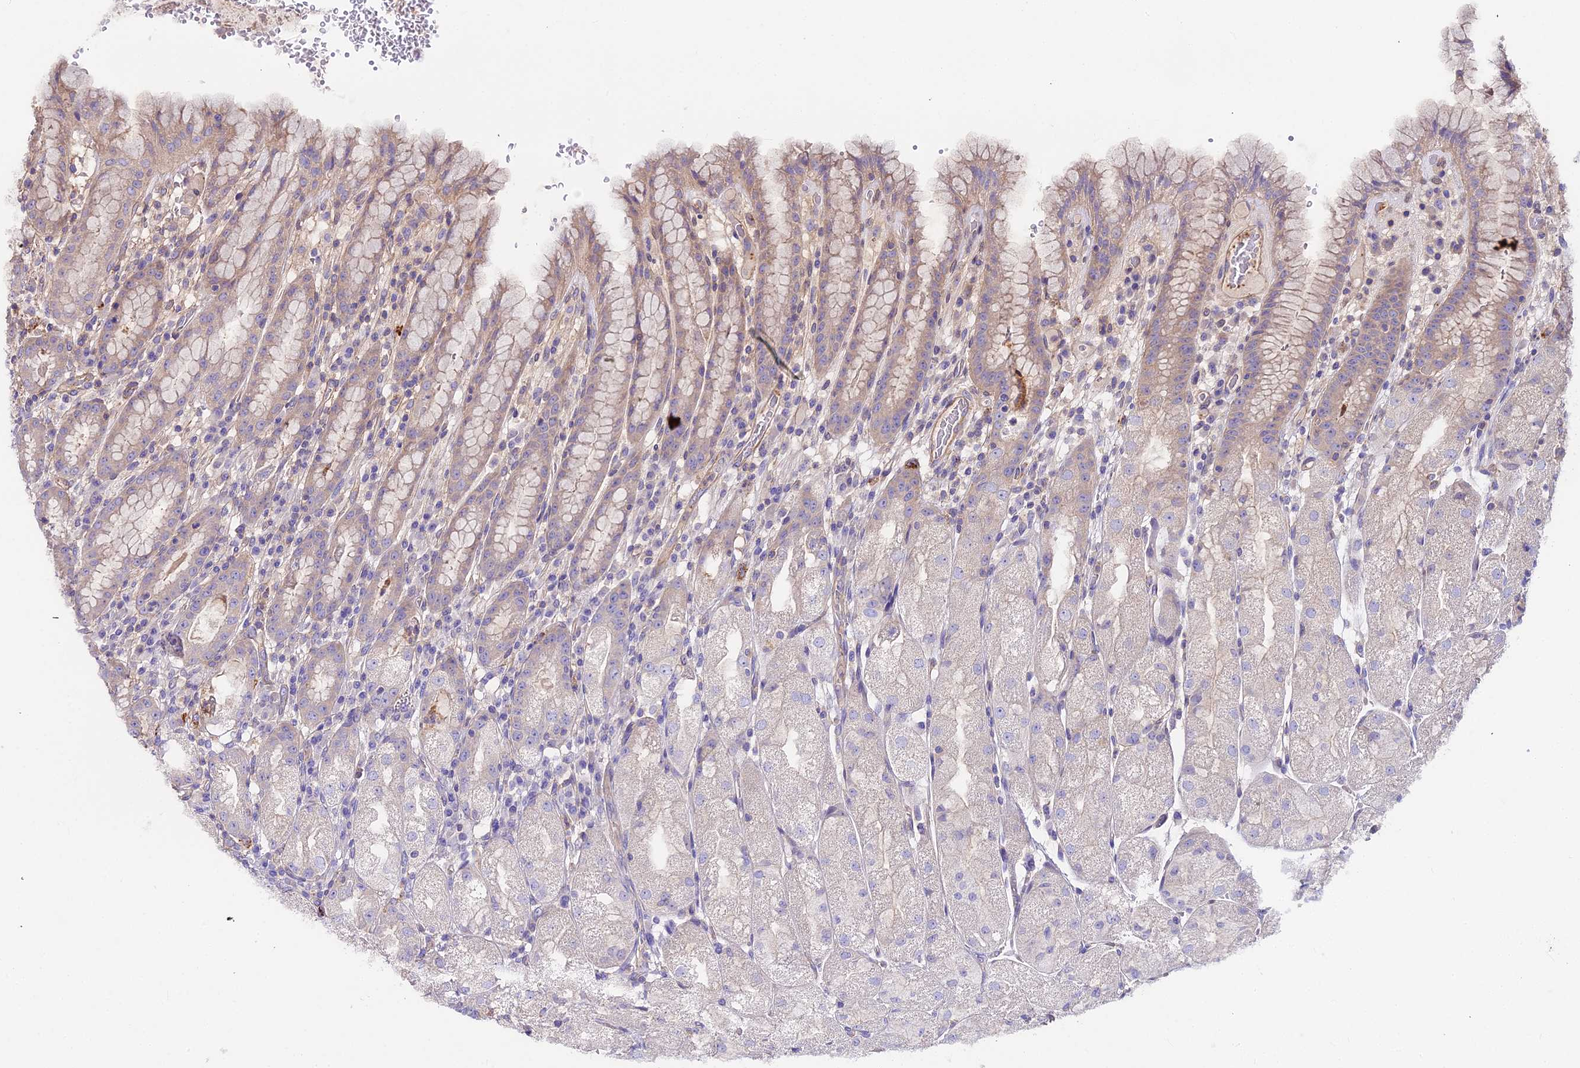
{"staining": {"intensity": "moderate", "quantity": "<25%", "location": "cytoplasmic/membranous"}, "tissue": "stomach", "cell_type": "Glandular cells", "image_type": "normal", "snomed": [{"axis": "morphology", "description": "Normal tissue, NOS"}, {"axis": "topography", "description": "Stomach, upper"}], "caption": "Glandular cells exhibit moderate cytoplasmic/membranous positivity in about <25% of cells in unremarkable stomach.", "gene": "GLYAT", "patient": {"sex": "male", "age": 52}}